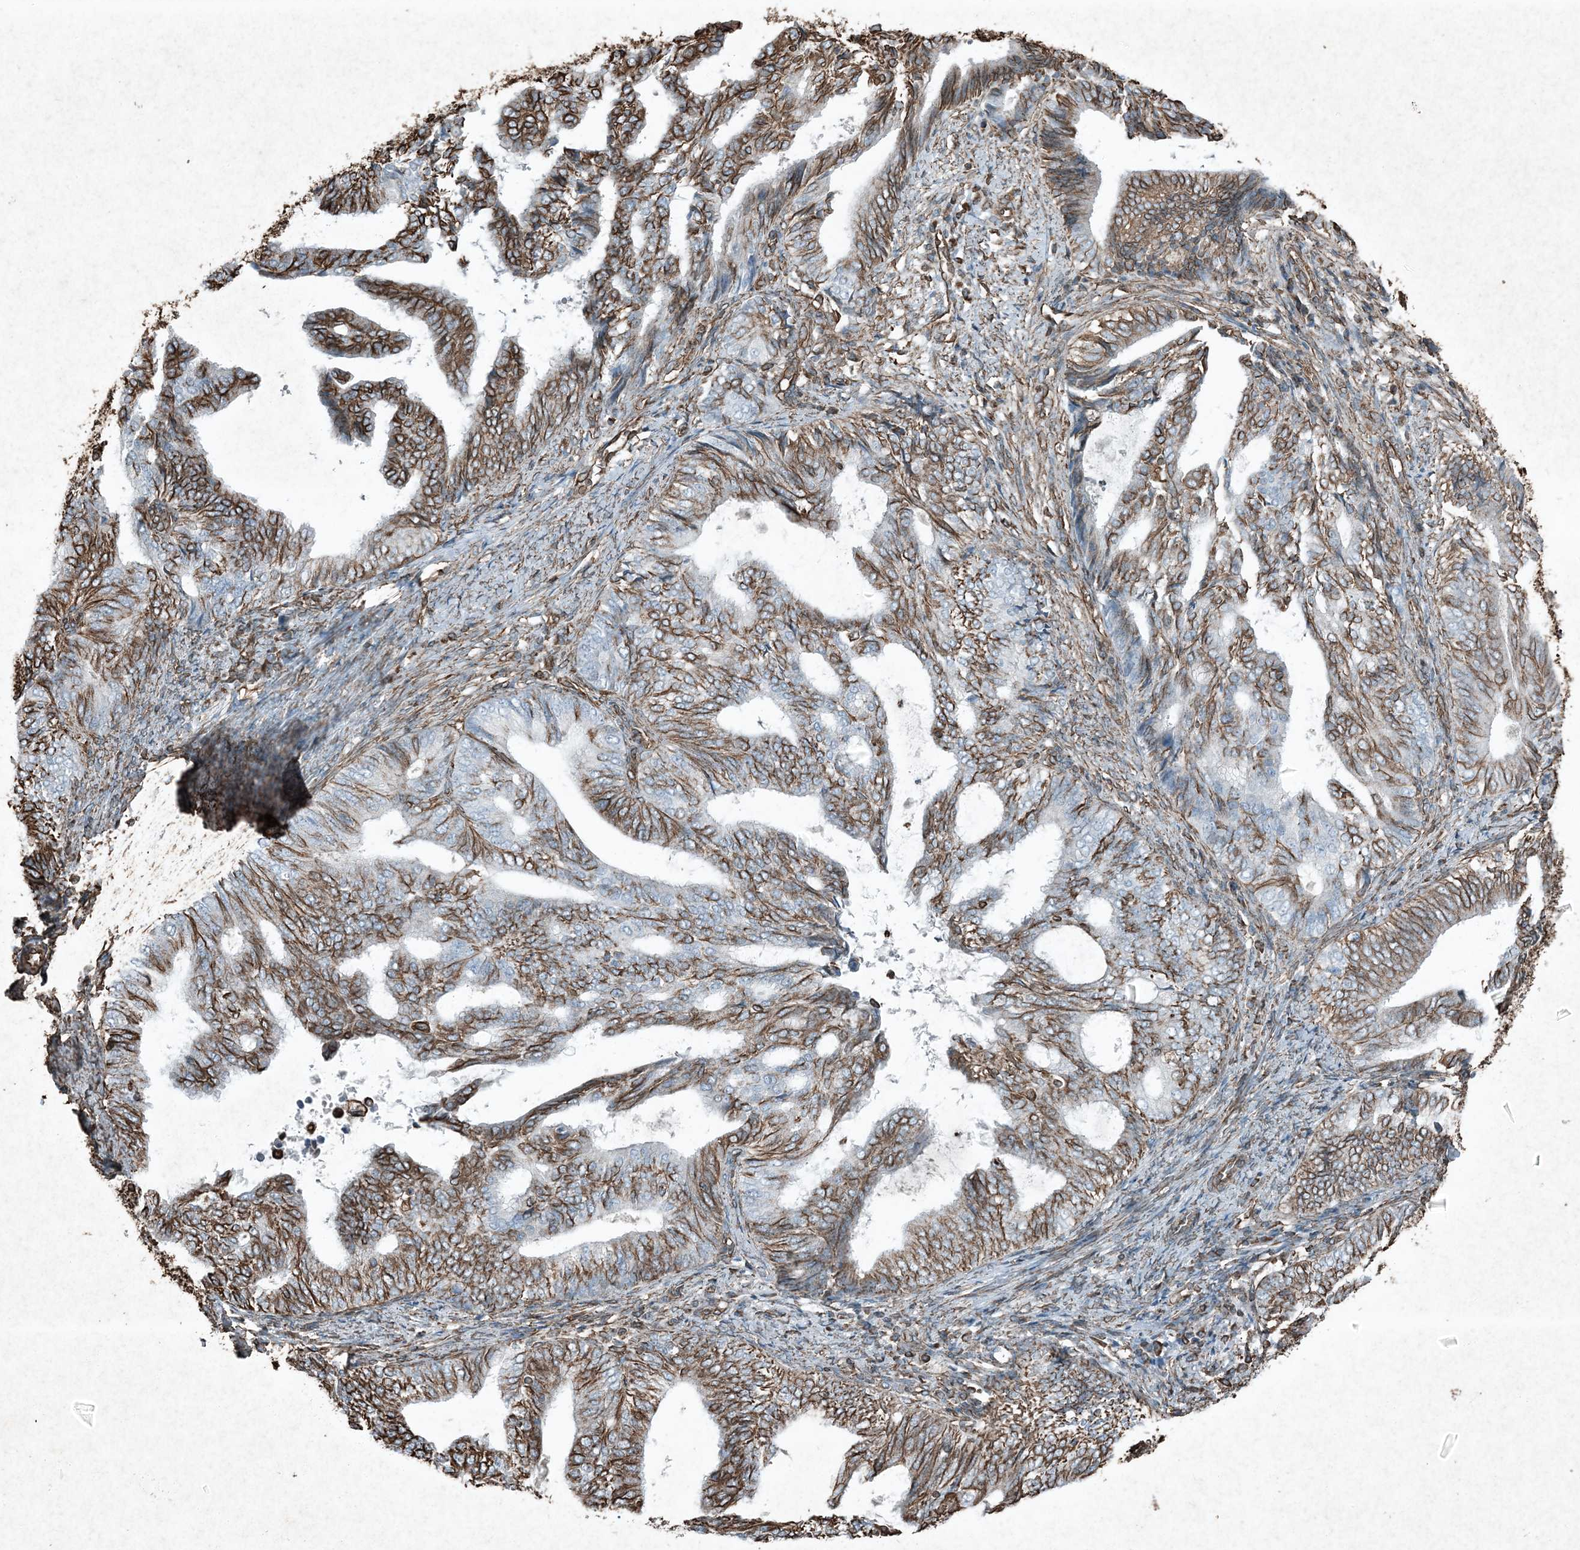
{"staining": {"intensity": "strong", "quantity": "25%-75%", "location": "cytoplasmic/membranous"}, "tissue": "endometrial cancer", "cell_type": "Tumor cells", "image_type": "cancer", "snomed": [{"axis": "morphology", "description": "Adenocarcinoma, NOS"}, {"axis": "topography", "description": "Endometrium"}], "caption": "Immunohistochemical staining of human endometrial adenocarcinoma displays high levels of strong cytoplasmic/membranous protein positivity in about 25%-75% of tumor cells.", "gene": "RYK", "patient": {"sex": "female", "age": 58}}